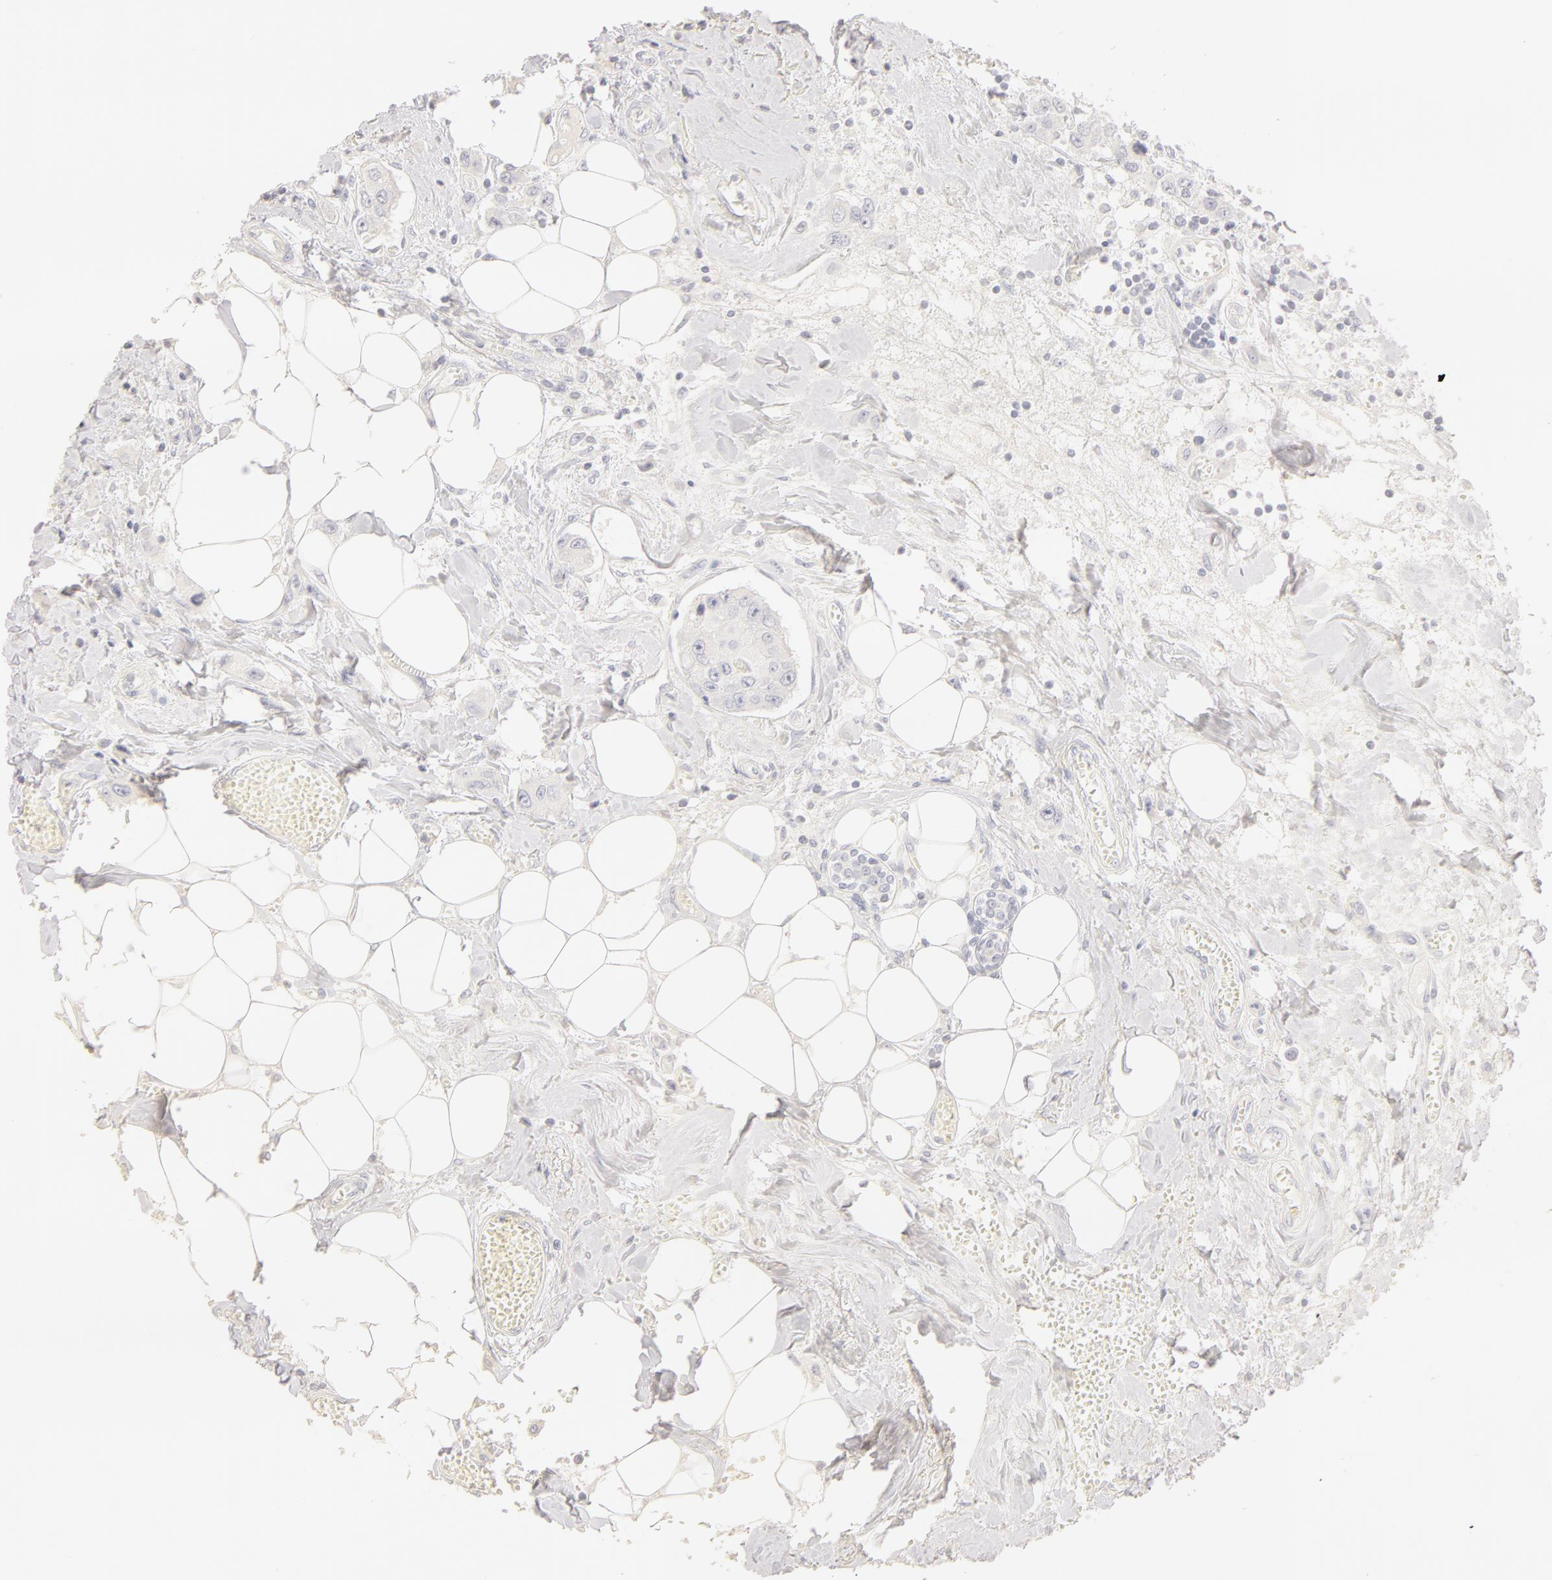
{"staining": {"intensity": "negative", "quantity": "none", "location": "none"}, "tissue": "breast cancer", "cell_type": "Tumor cells", "image_type": "cancer", "snomed": [{"axis": "morphology", "description": "Duct carcinoma"}, {"axis": "topography", "description": "Breast"}], "caption": "IHC of human breast cancer reveals no expression in tumor cells. (DAB (3,3'-diaminobenzidine) IHC with hematoxylin counter stain).", "gene": "LGALS7B", "patient": {"sex": "female", "age": 58}}